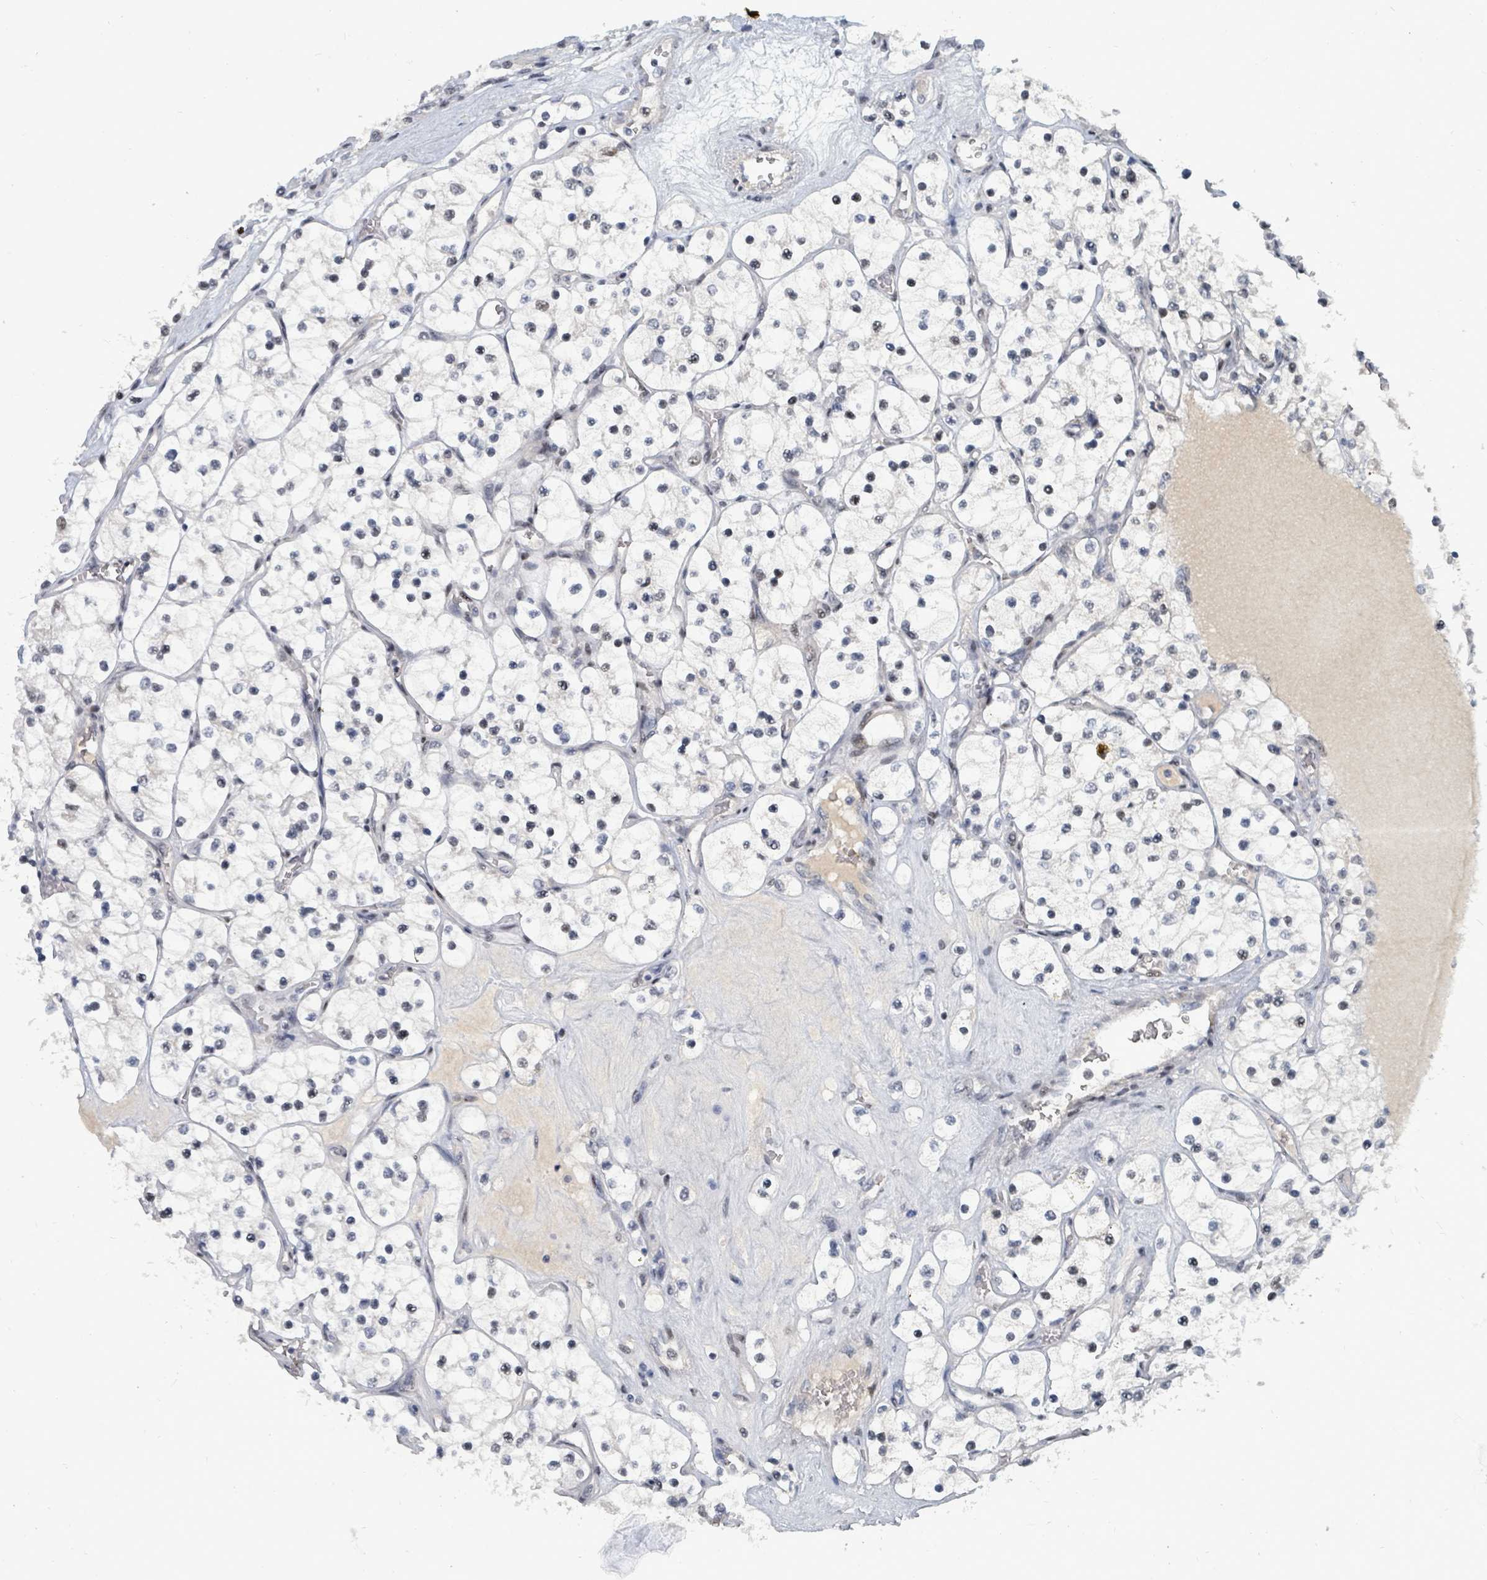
{"staining": {"intensity": "negative", "quantity": "none", "location": "none"}, "tissue": "renal cancer", "cell_type": "Tumor cells", "image_type": "cancer", "snomed": [{"axis": "morphology", "description": "Adenocarcinoma, NOS"}, {"axis": "topography", "description": "Kidney"}], "caption": "This image is of renal adenocarcinoma stained with immunohistochemistry to label a protein in brown with the nuclei are counter-stained blue. There is no expression in tumor cells.", "gene": "UCK1", "patient": {"sex": "female", "age": 69}}